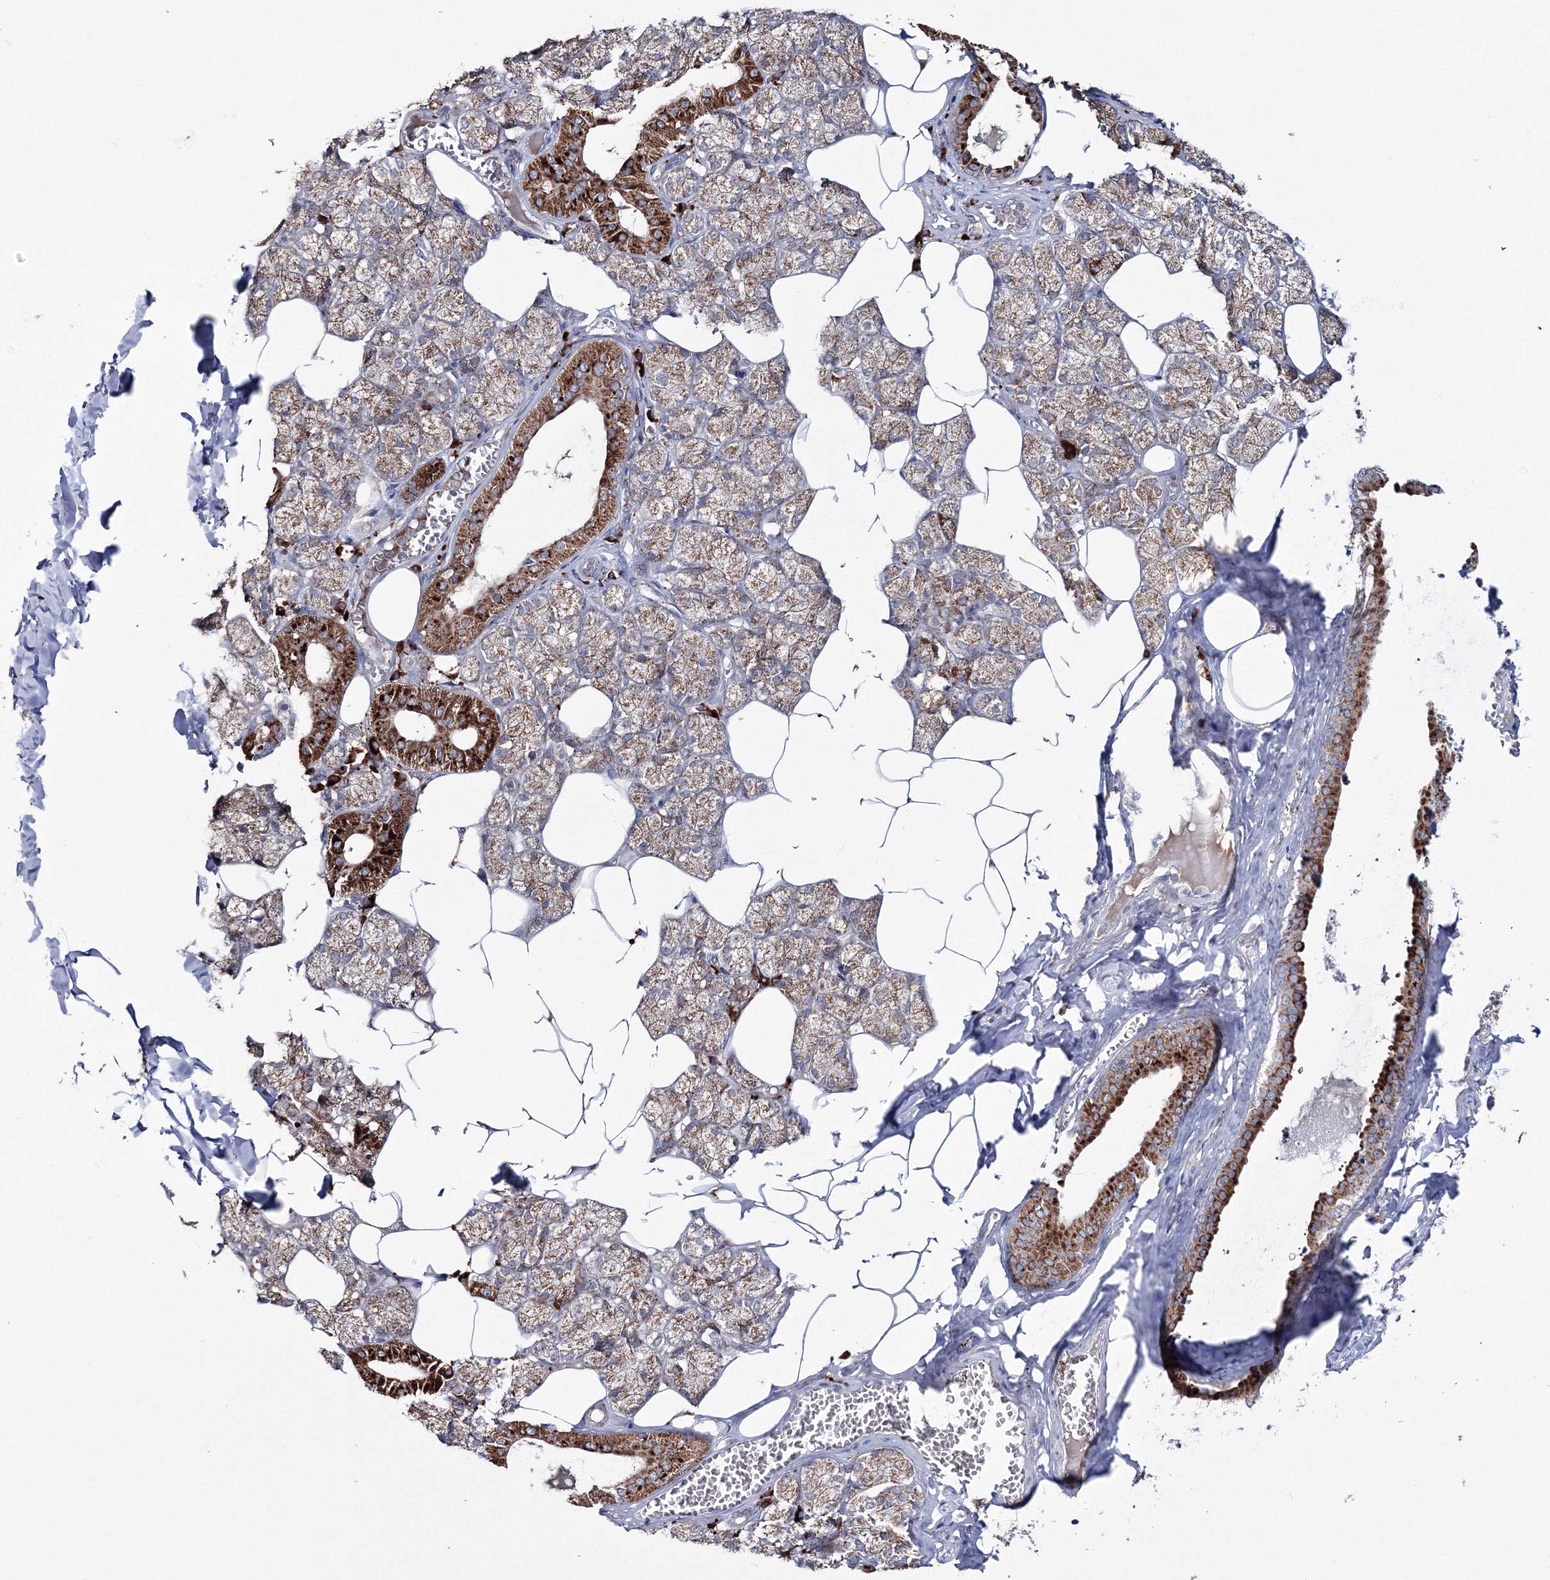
{"staining": {"intensity": "strong", "quantity": "25%-75%", "location": "cytoplasmic/membranous"}, "tissue": "salivary gland", "cell_type": "Glandular cells", "image_type": "normal", "snomed": [{"axis": "morphology", "description": "Normal tissue, NOS"}, {"axis": "topography", "description": "Salivary gland"}], "caption": "Protein expression analysis of benign salivary gland displays strong cytoplasmic/membranous staining in approximately 25%-75% of glandular cells.", "gene": "PEX13", "patient": {"sex": "male", "age": 62}}